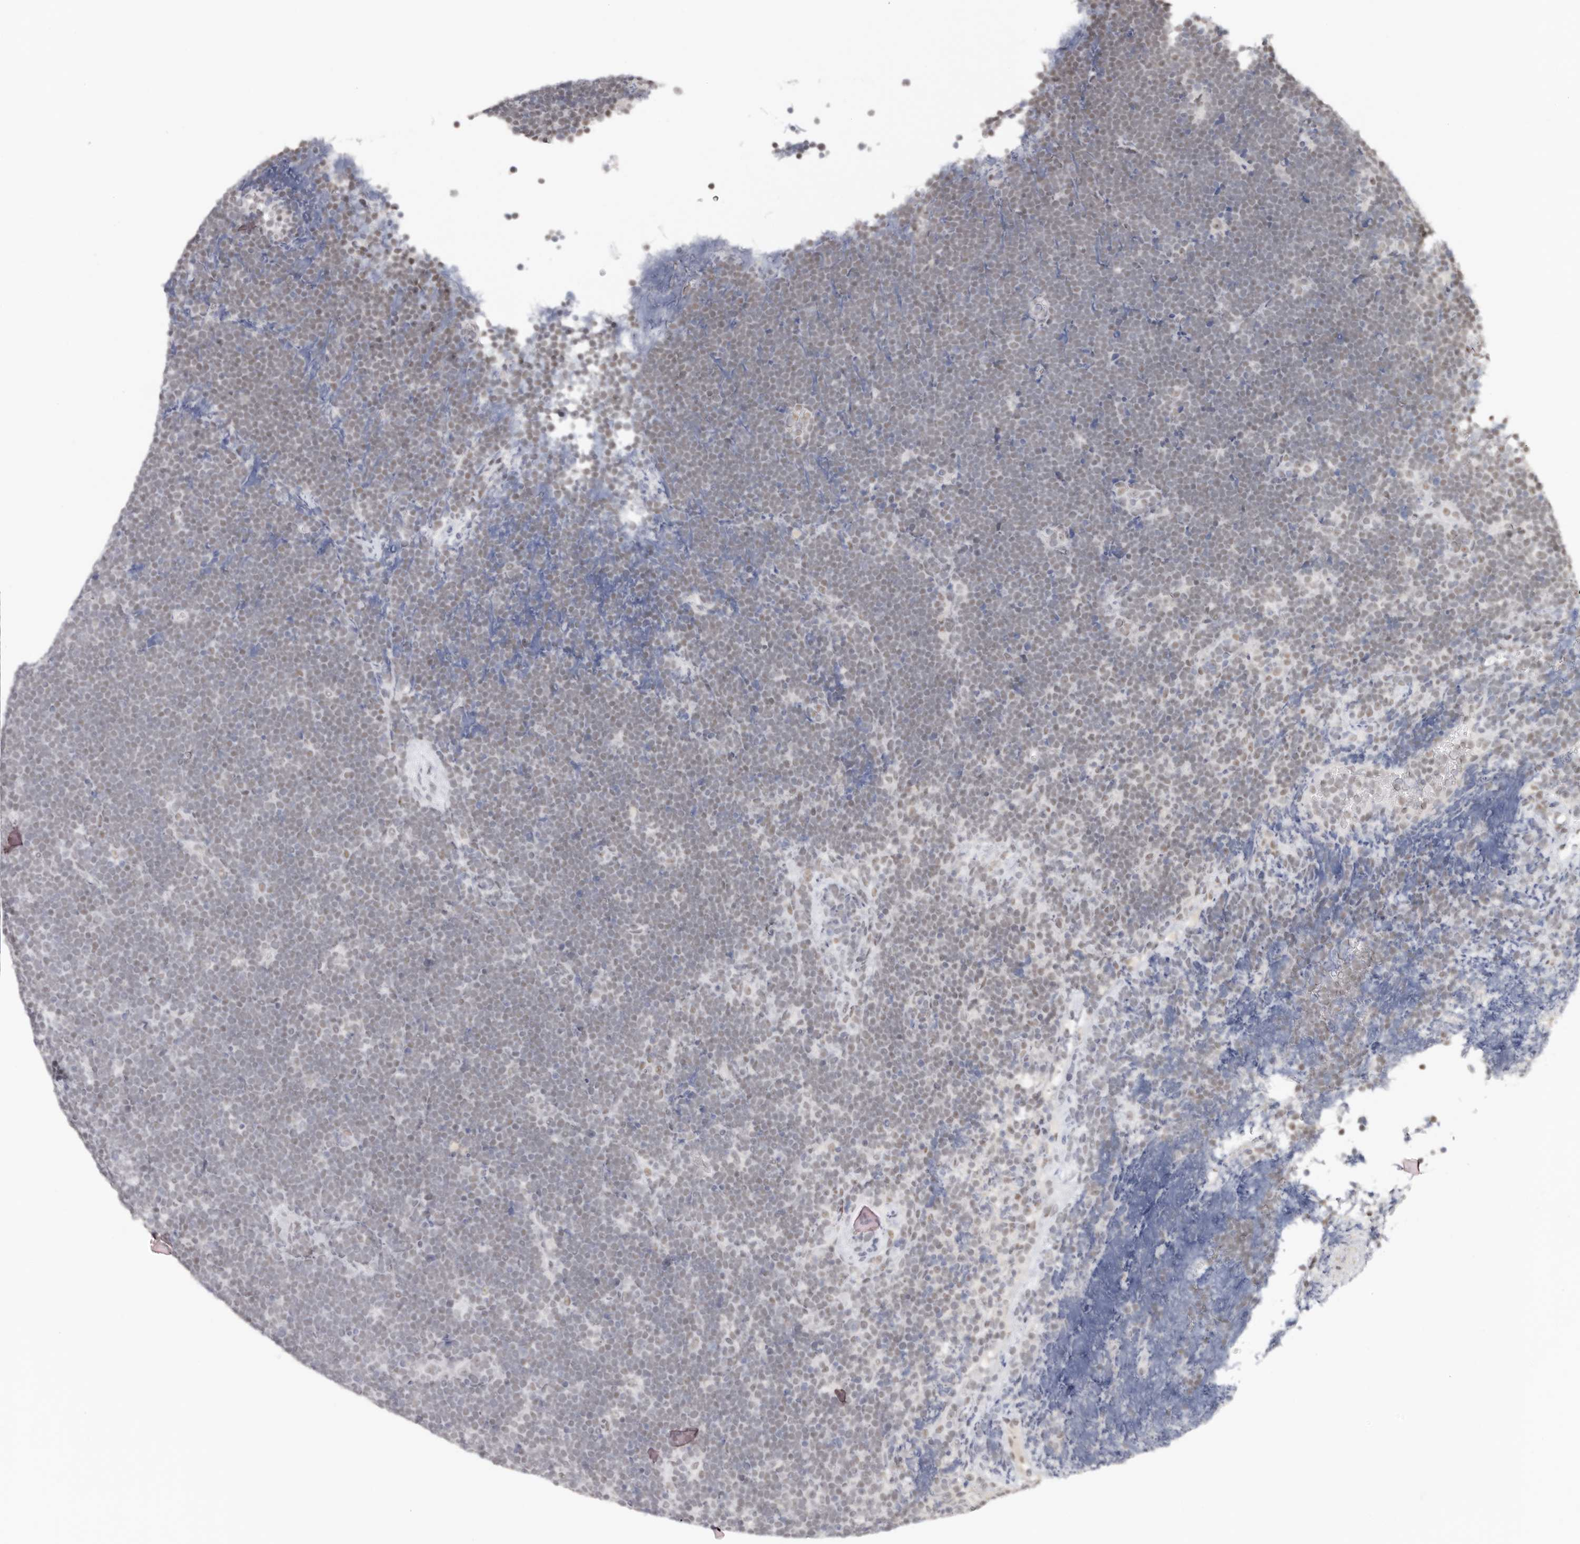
{"staining": {"intensity": "weak", "quantity": "<25%", "location": "nuclear"}, "tissue": "lymphoma", "cell_type": "Tumor cells", "image_type": "cancer", "snomed": [{"axis": "morphology", "description": "Malignant lymphoma, non-Hodgkin's type, High grade"}, {"axis": "topography", "description": "Lymph node"}], "caption": "Lymphoma was stained to show a protein in brown. There is no significant positivity in tumor cells.", "gene": "LARP7", "patient": {"sex": "male", "age": 13}}